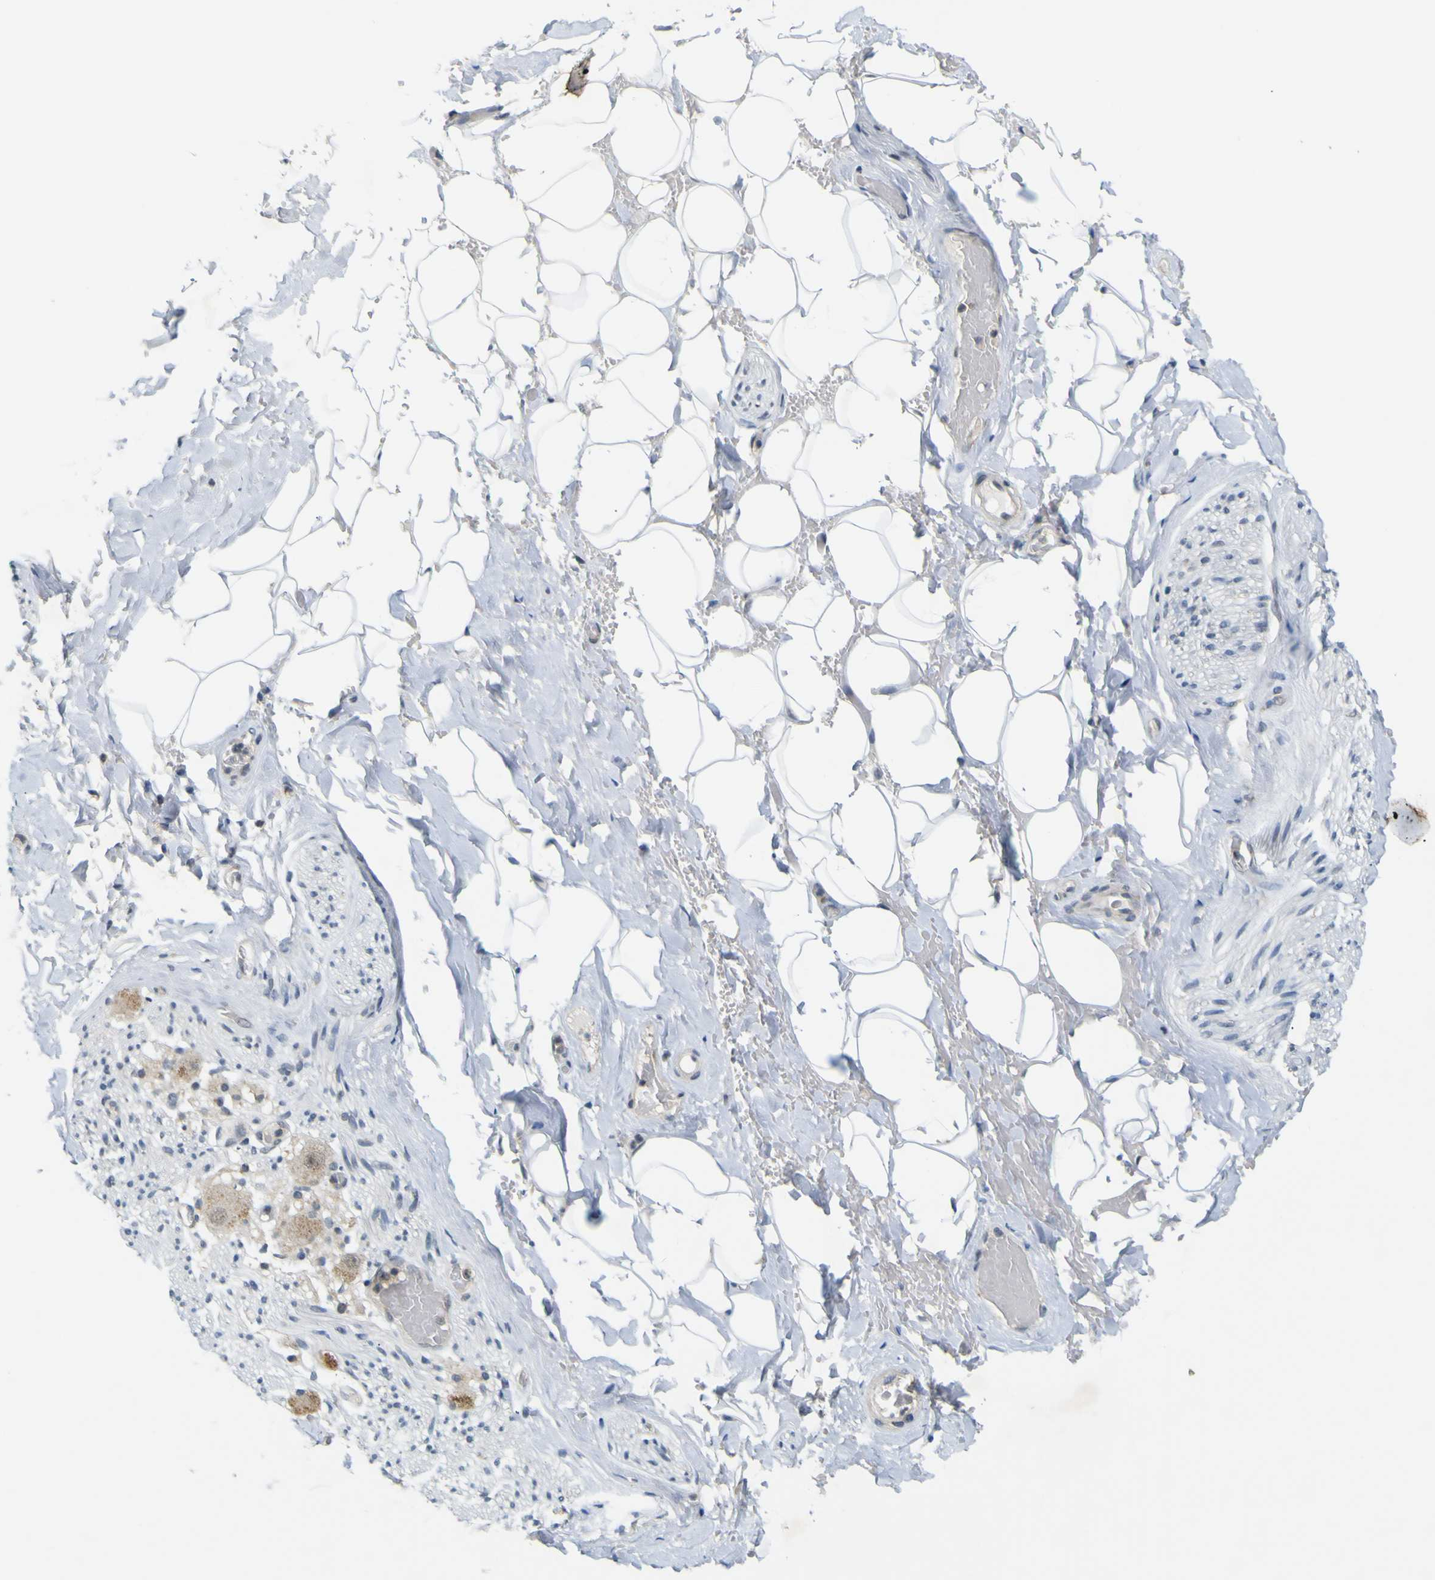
{"staining": {"intensity": "negative", "quantity": "none", "location": "none"}, "tissue": "adipose tissue", "cell_type": "Adipocytes", "image_type": "normal", "snomed": [{"axis": "morphology", "description": "Normal tissue, NOS"}, {"axis": "topography", "description": "Peripheral nerve tissue"}], "caption": "Immunohistochemistry of benign adipose tissue shows no positivity in adipocytes. (DAB (3,3'-diaminobenzidine) IHC, high magnification).", "gene": "IGF2R", "patient": {"sex": "male", "age": 70}}